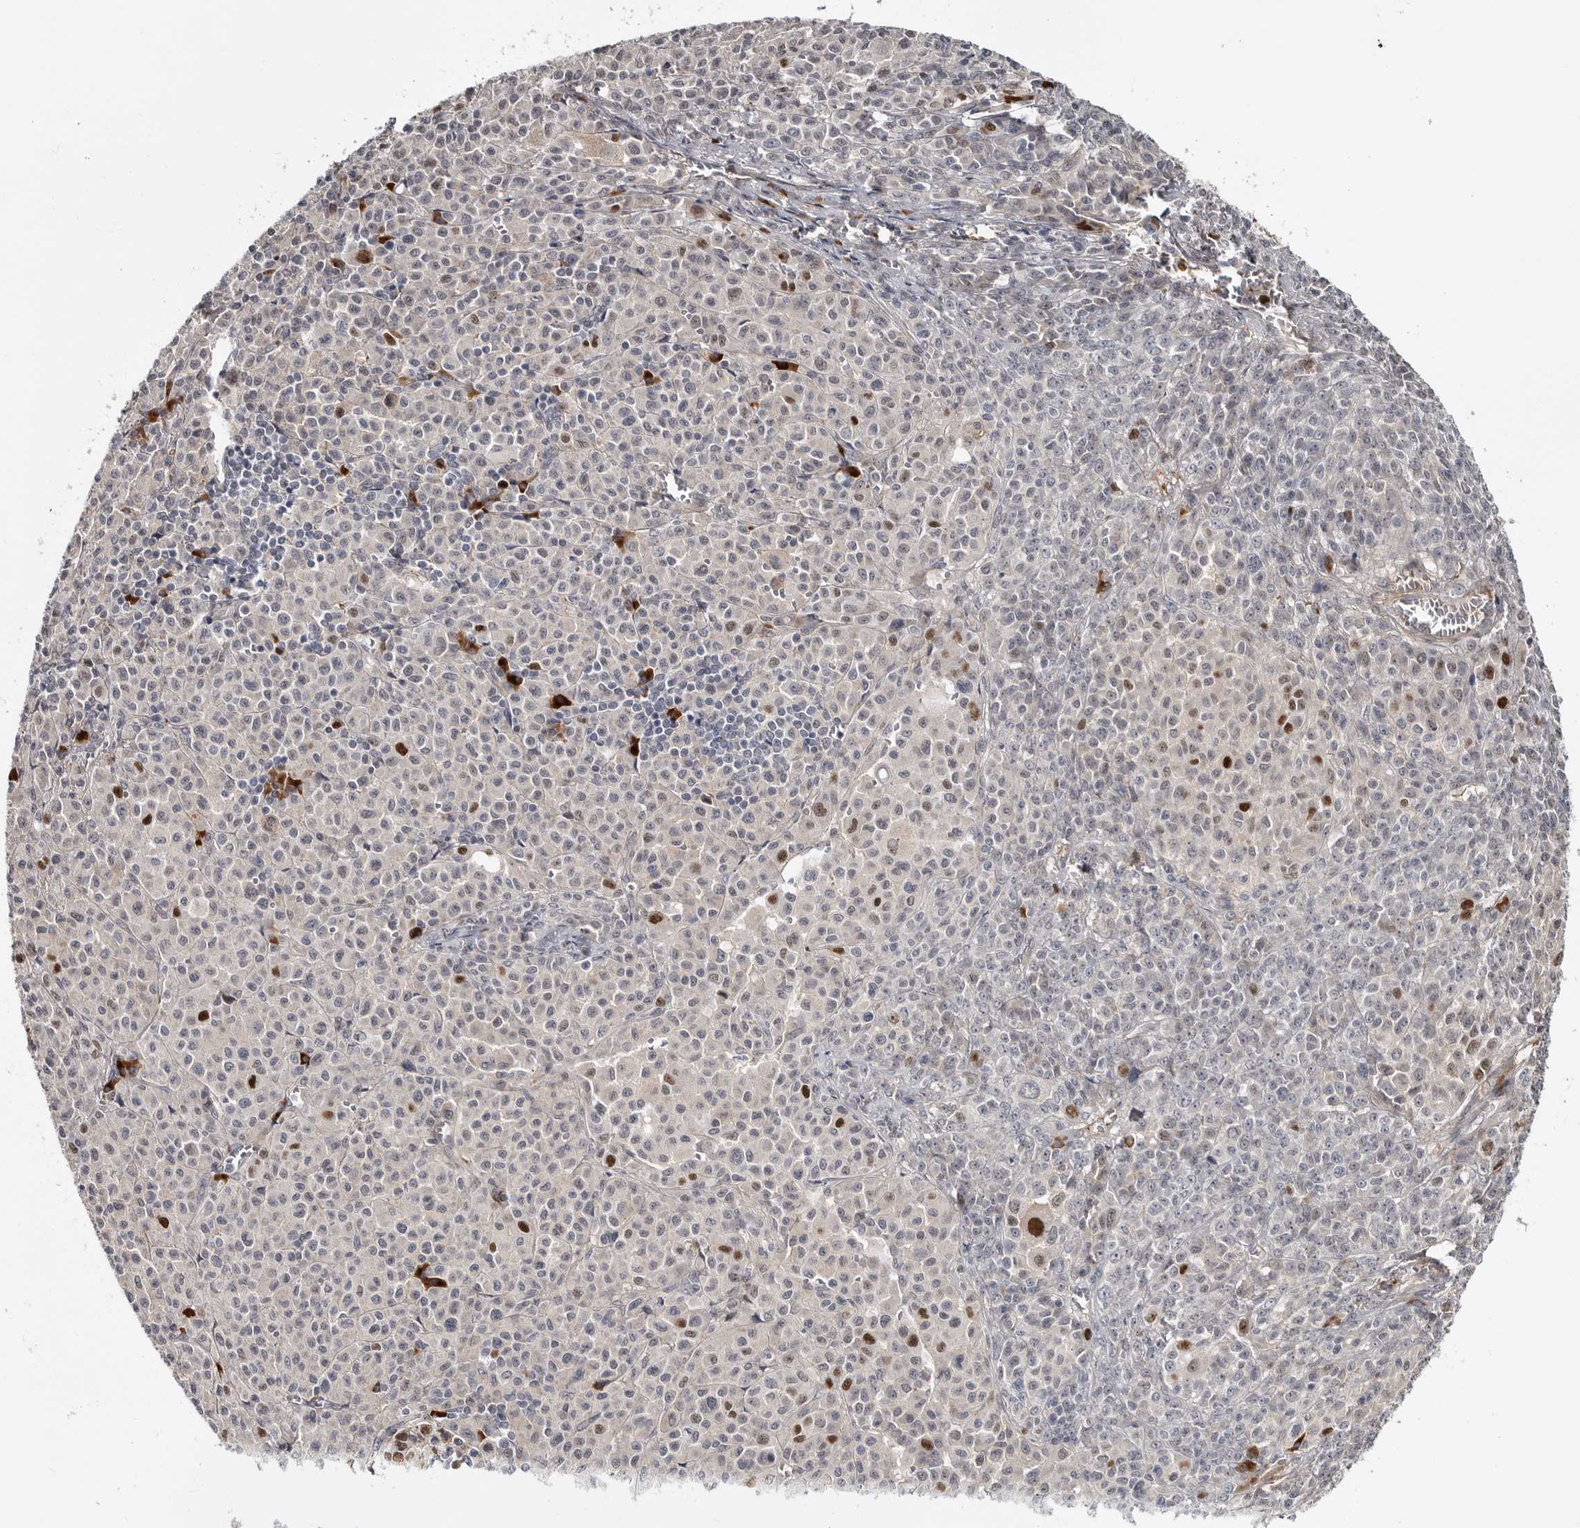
{"staining": {"intensity": "moderate", "quantity": "<25%", "location": "nuclear"}, "tissue": "melanoma", "cell_type": "Tumor cells", "image_type": "cancer", "snomed": [{"axis": "morphology", "description": "Malignant melanoma, Metastatic site"}, {"axis": "topography", "description": "Skin"}], "caption": "Malignant melanoma (metastatic site) stained with DAB (3,3'-diaminobenzidine) immunohistochemistry demonstrates low levels of moderate nuclear staining in approximately <25% of tumor cells.", "gene": "ZNF277", "patient": {"sex": "female", "age": 74}}